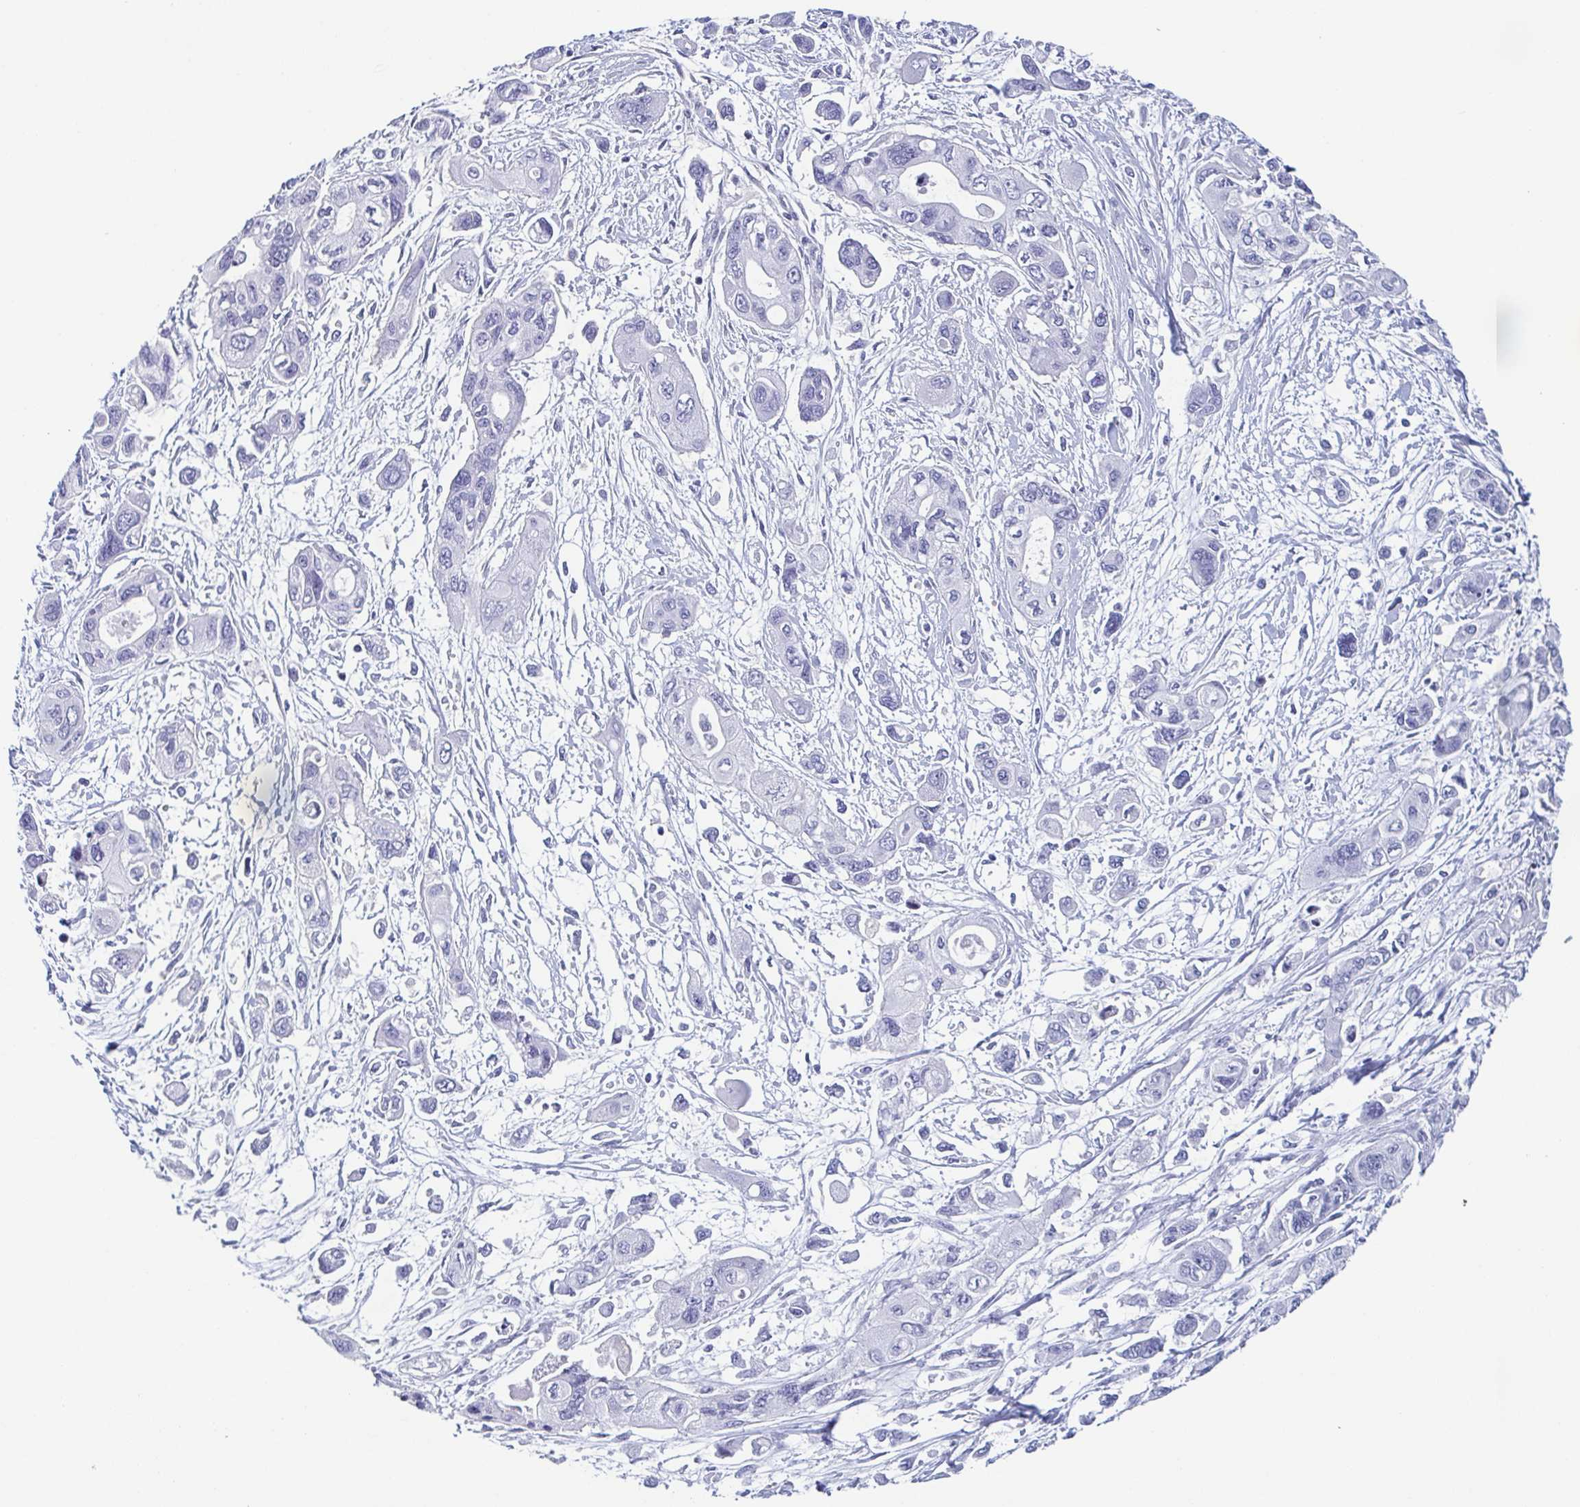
{"staining": {"intensity": "negative", "quantity": "none", "location": "none"}, "tissue": "pancreatic cancer", "cell_type": "Tumor cells", "image_type": "cancer", "snomed": [{"axis": "morphology", "description": "Adenocarcinoma, NOS"}, {"axis": "topography", "description": "Pancreas"}], "caption": "Immunohistochemistry (IHC) image of neoplastic tissue: human adenocarcinoma (pancreatic) stained with DAB reveals no significant protein staining in tumor cells. Brightfield microscopy of immunohistochemistry stained with DAB (3,3'-diaminobenzidine) (brown) and hematoxylin (blue), captured at high magnification.", "gene": "ZG16B", "patient": {"sex": "female", "age": 47}}